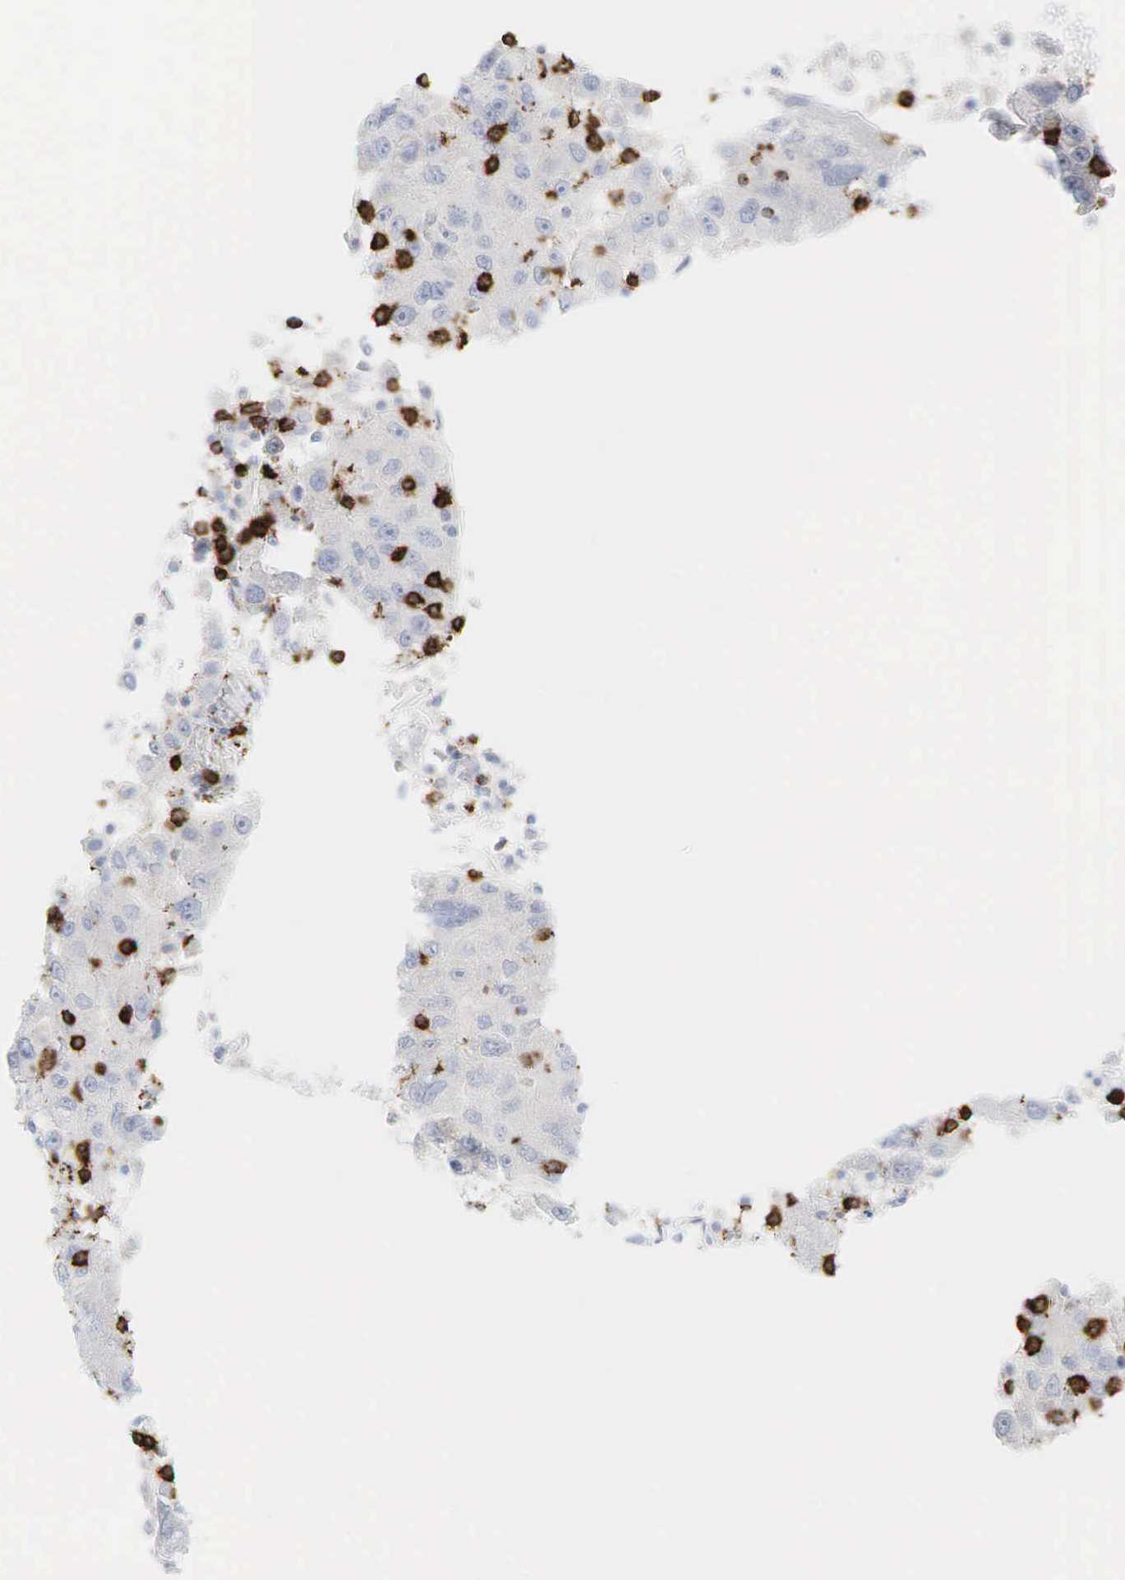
{"staining": {"intensity": "negative", "quantity": "none", "location": "none"}, "tissue": "liver cancer", "cell_type": "Tumor cells", "image_type": "cancer", "snomed": [{"axis": "morphology", "description": "Carcinoma, Hepatocellular, NOS"}, {"axis": "topography", "description": "Liver"}], "caption": "Tumor cells are negative for protein expression in human hepatocellular carcinoma (liver). (DAB immunohistochemistry with hematoxylin counter stain).", "gene": "CD8A", "patient": {"sex": "male", "age": 49}}